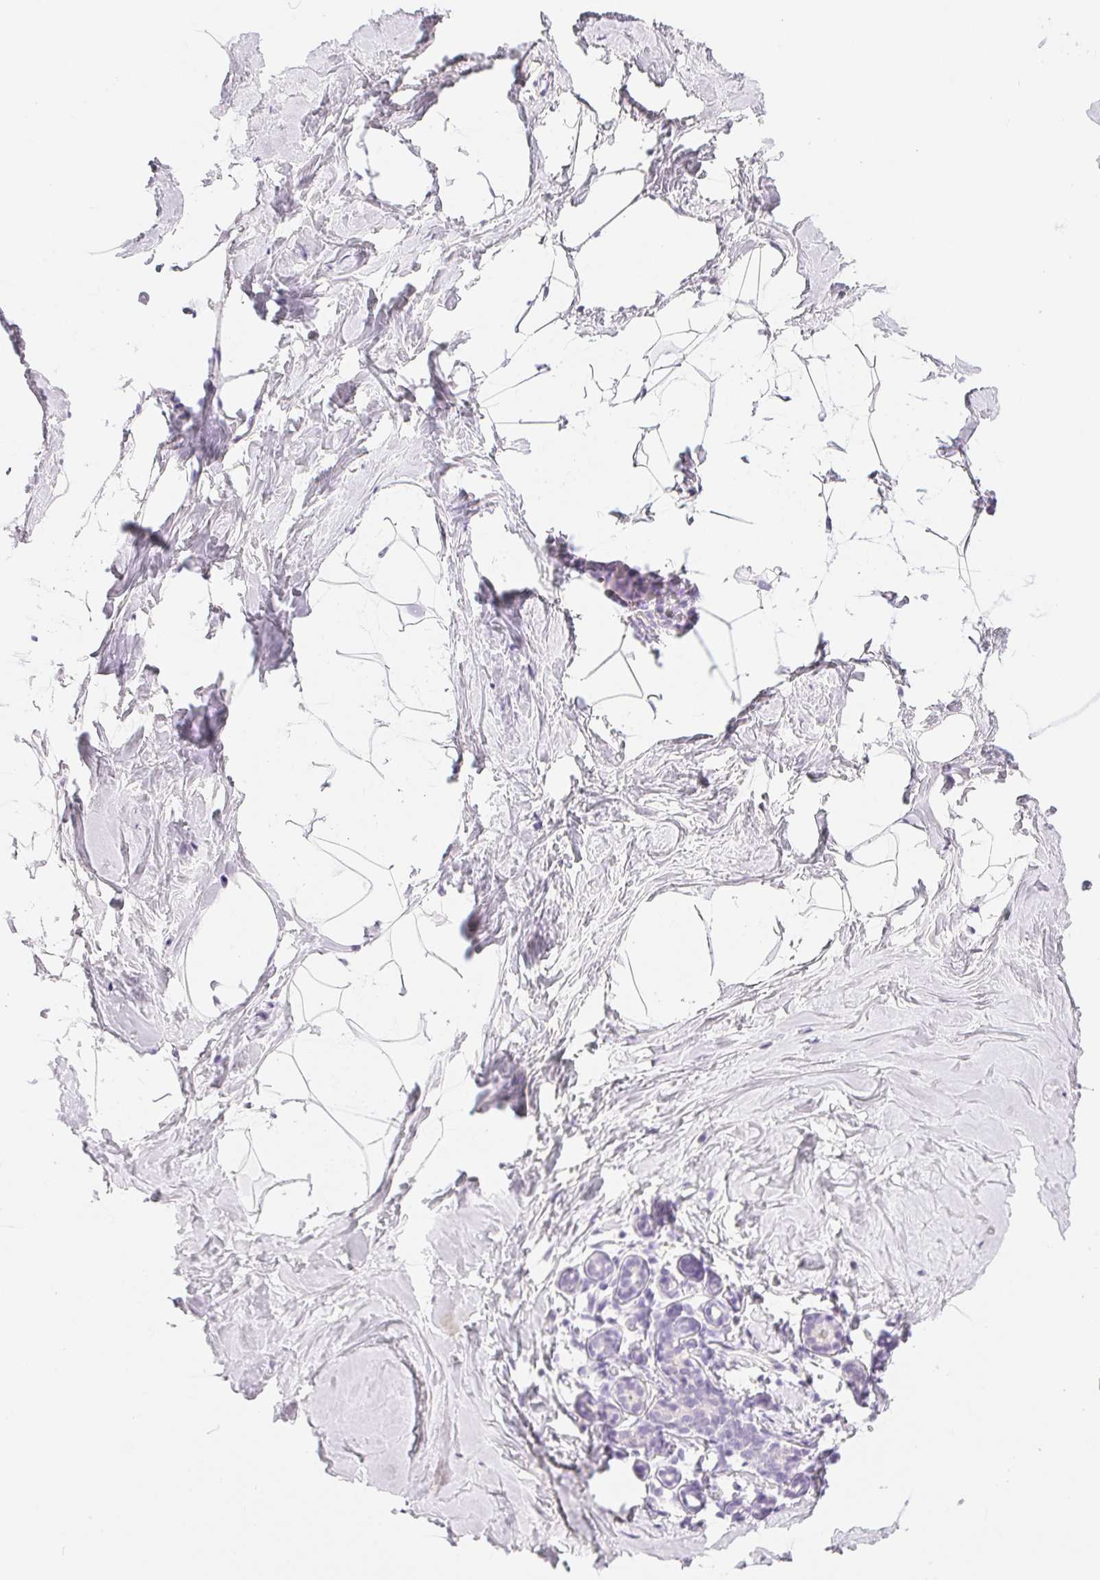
{"staining": {"intensity": "negative", "quantity": "none", "location": "none"}, "tissue": "breast", "cell_type": "Adipocytes", "image_type": "normal", "snomed": [{"axis": "morphology", "description": "Normal tissue, NOS"}, {"axis": "topography", "description": "Breast"}], "caption": "This is a histopathology image of IHC staining of benign breast, which shows no expression in adipocytes.", "gene": "XDH", "patient": {"sex": "female", "age": 32}}